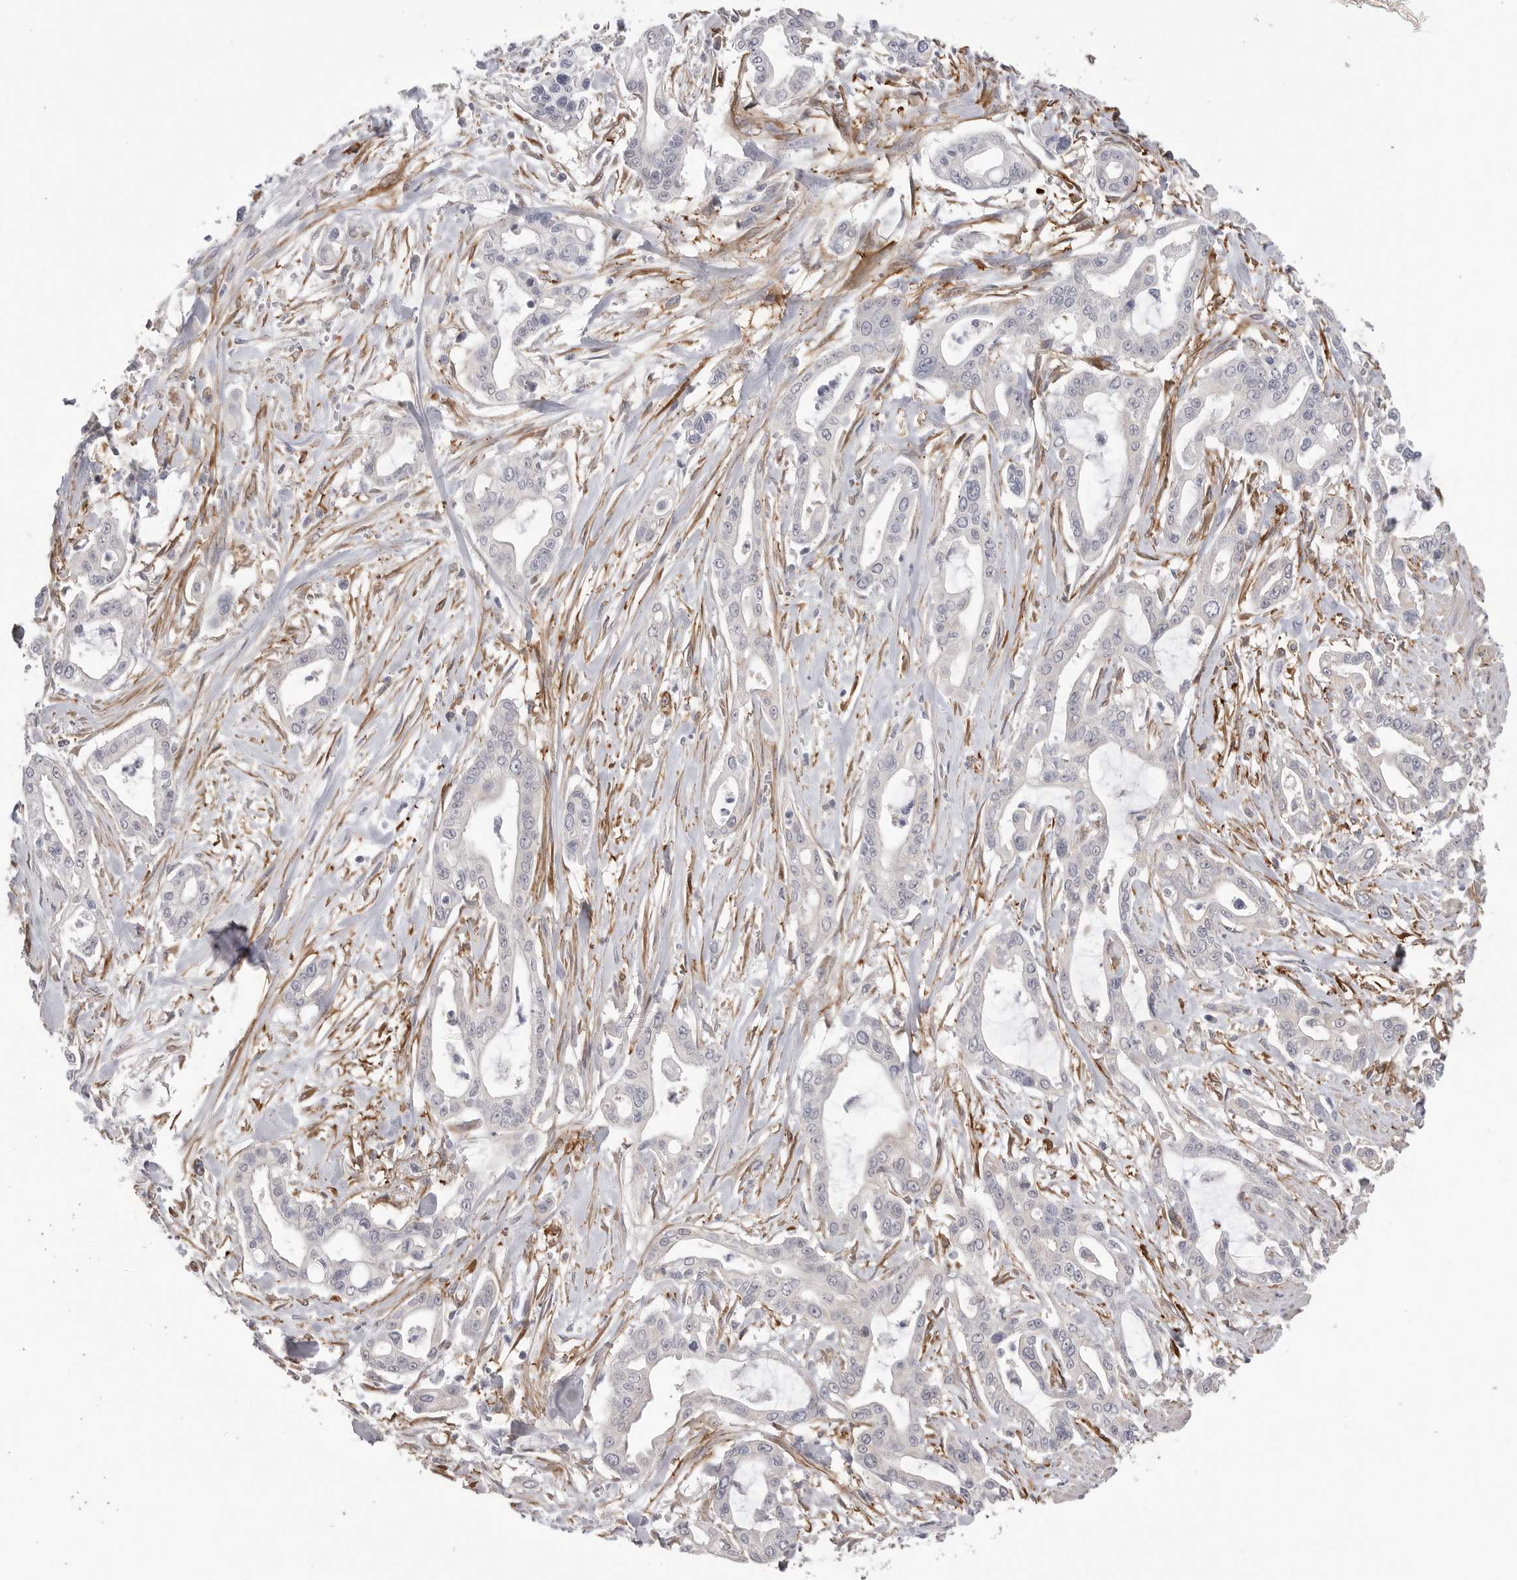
{"staining": {"intensity": "negative", "quantity": "none", "location": "none"}, "tissue": "pancreatic cancer", "cell_type": "Tumor cells", "image_type": "cancer", "snomed": [{"axis": "morphology", "description": "Adenocarcinoma, NOS"}, {"axis": "topography", "description": "Pancreas"}], "caption": "Immunohistochemistry (IHC) micrograph of pancreatic cancer (adenocarcinoma) stained for a protein (brown), which demonstrates no expression in tumor cells.", "gene": "AKAP12", "patient": {"sex": "male", "age": 68}}